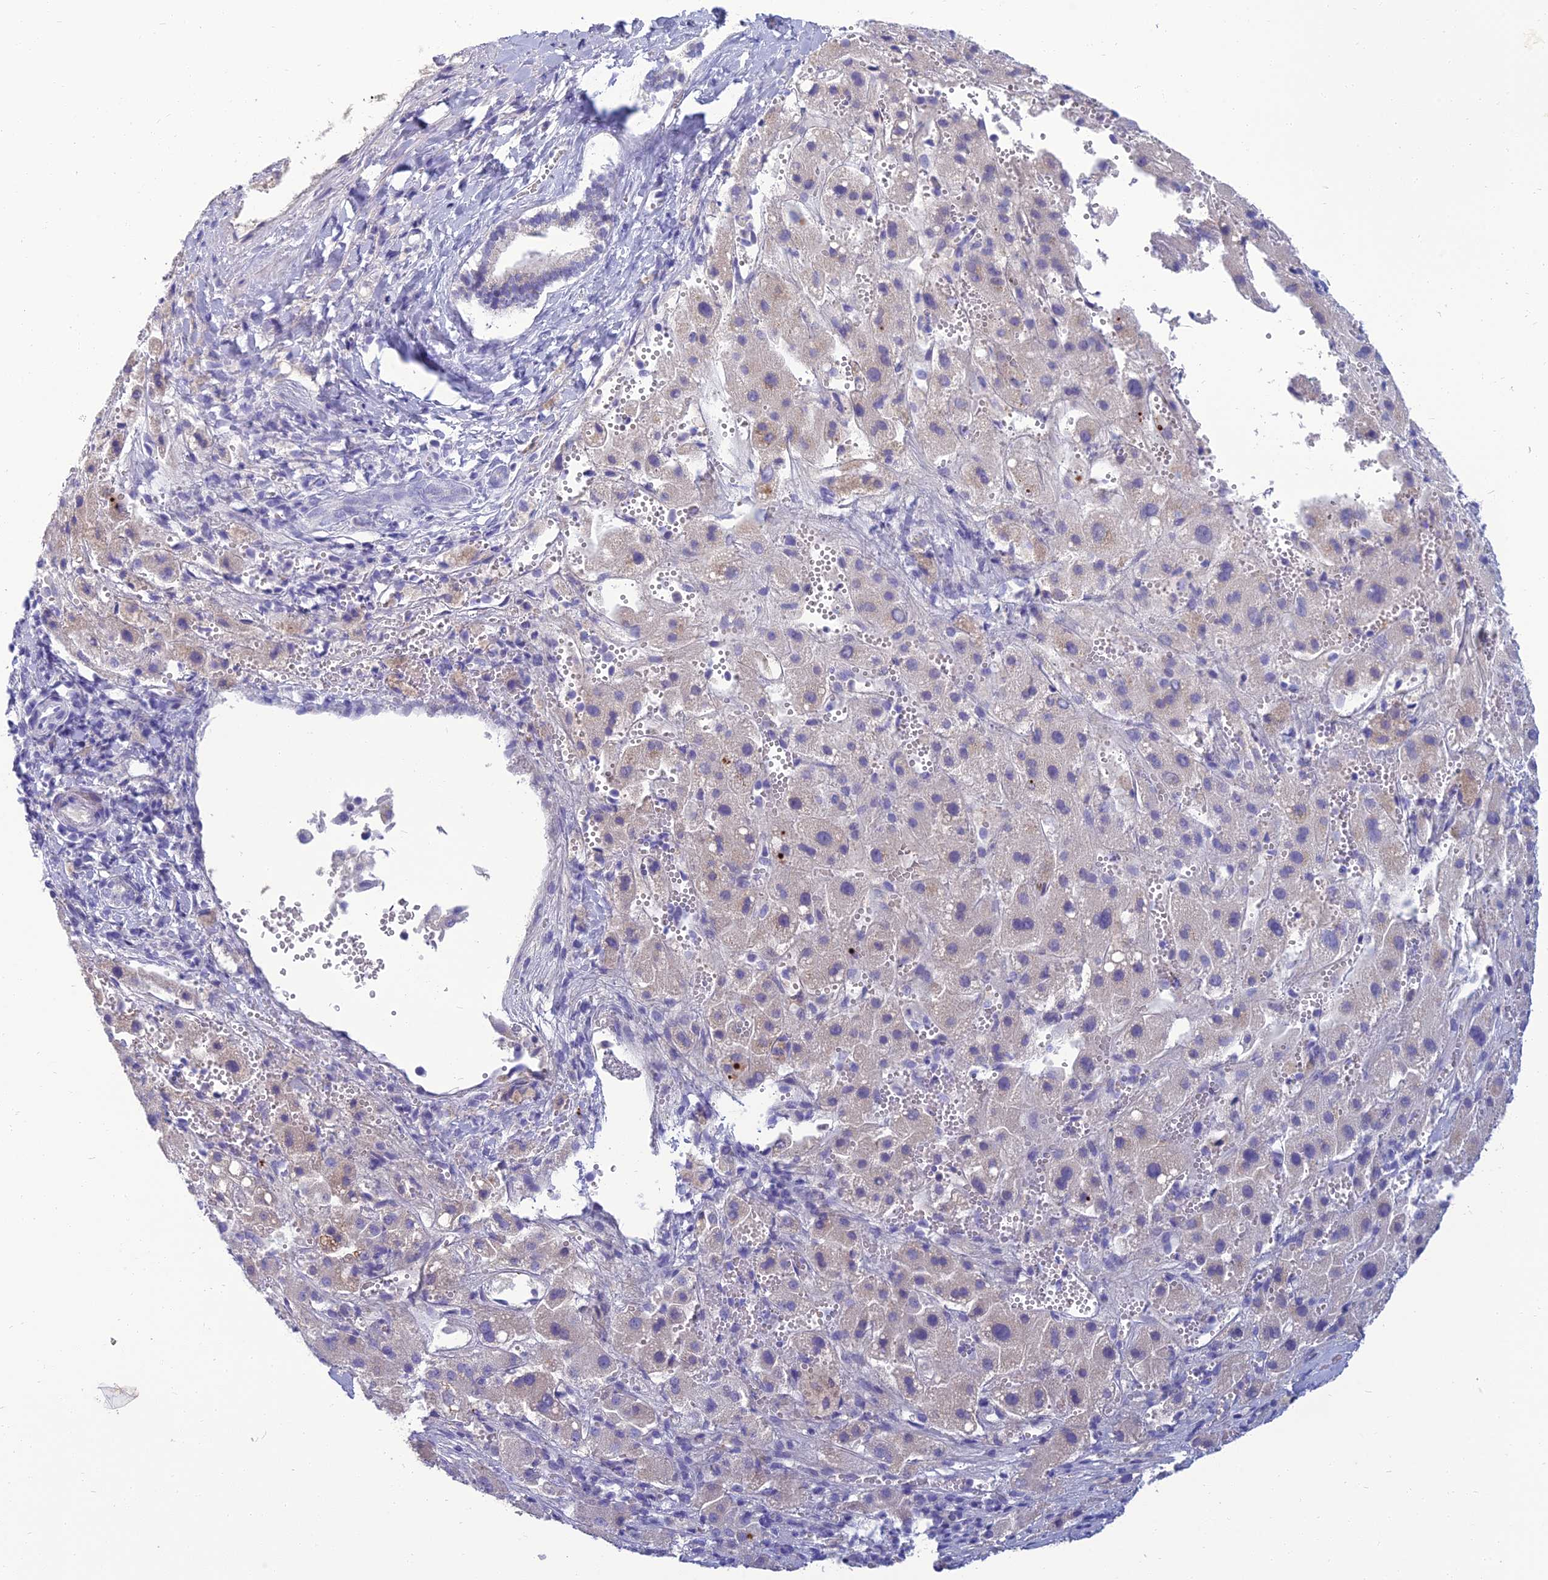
{"staining": {"intensity": "negative", "quantity": "none", "location": "none"}, "tissue": "liver cancer", "cell_type": "Tumor cells", "image_type": "cancer", "snomed": [{"axis": "morphology", "description": "Carcinoma, Hepatocellular, NOS"}, {"axis": "topography", "description": "Liver"}], "caption": "High power microscopy histopathology image of an immunohistochemistry micrograph of hepatocellular carcinoma (liver), revealing no significant staining in tumor cells.", "gene": "SPTLC3", "patient": {"sex": "female", "age": 58}}